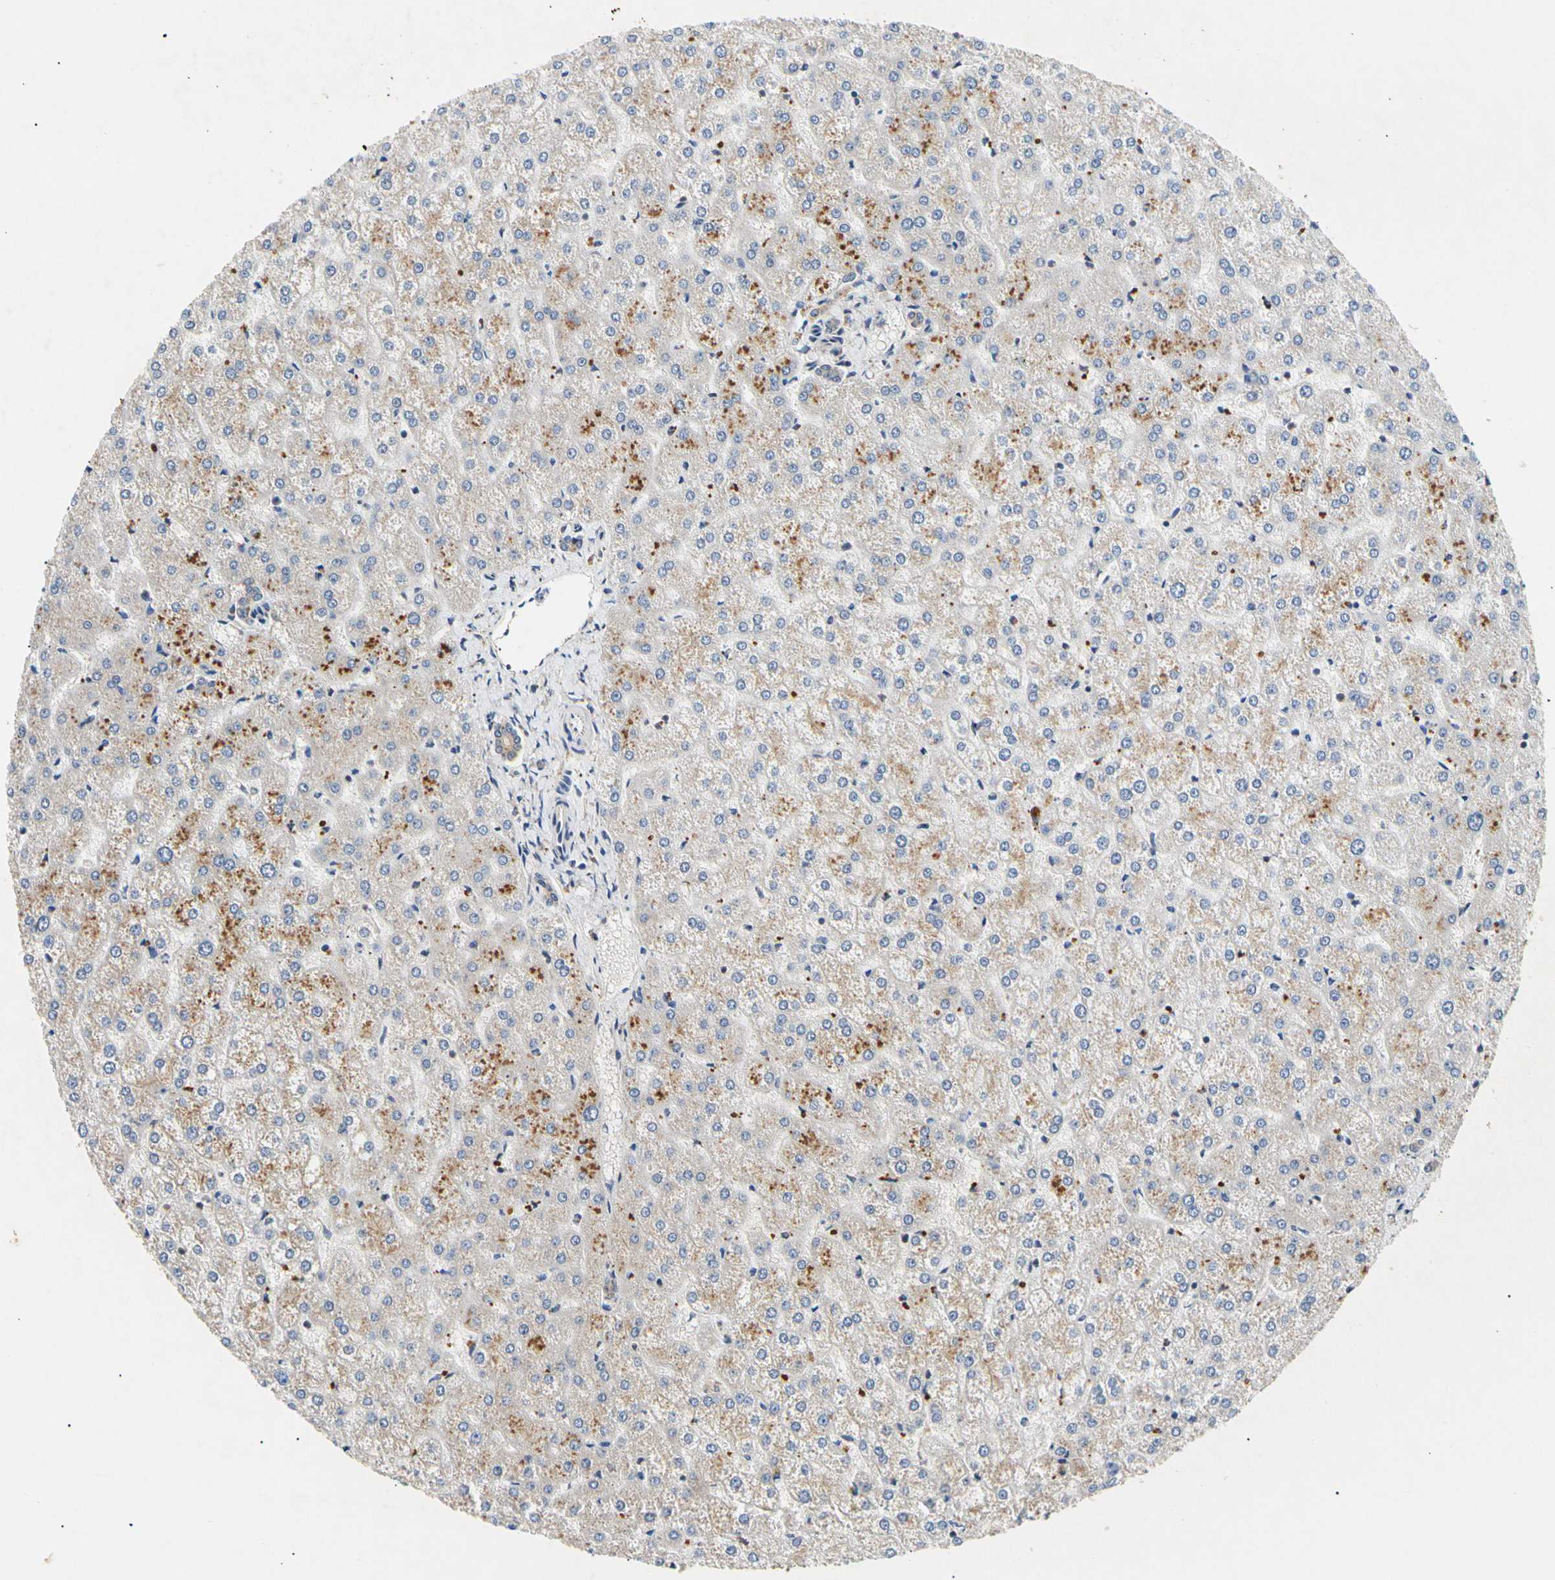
{"staining": {"intensity": "weak", "quantity": ">75%", "location": "cytoplasmic/membranous"}, "tissue": "liver", "cell_type": "Cholangiocytes", "image_type": "normal", "snomed": [{"axis": "morphology", "description": "Normal tissue, NOS"}, {"axis": "topography", "description": "Liver"}], "caption": "Immunohistochemical staining of benign human liver exhibits weak cytoplasmic/membranous protein expression in approximately >75% of cholangiocytes.", "gene": "EIF1AX", "patient": {"sex": "female", "age": 32}}